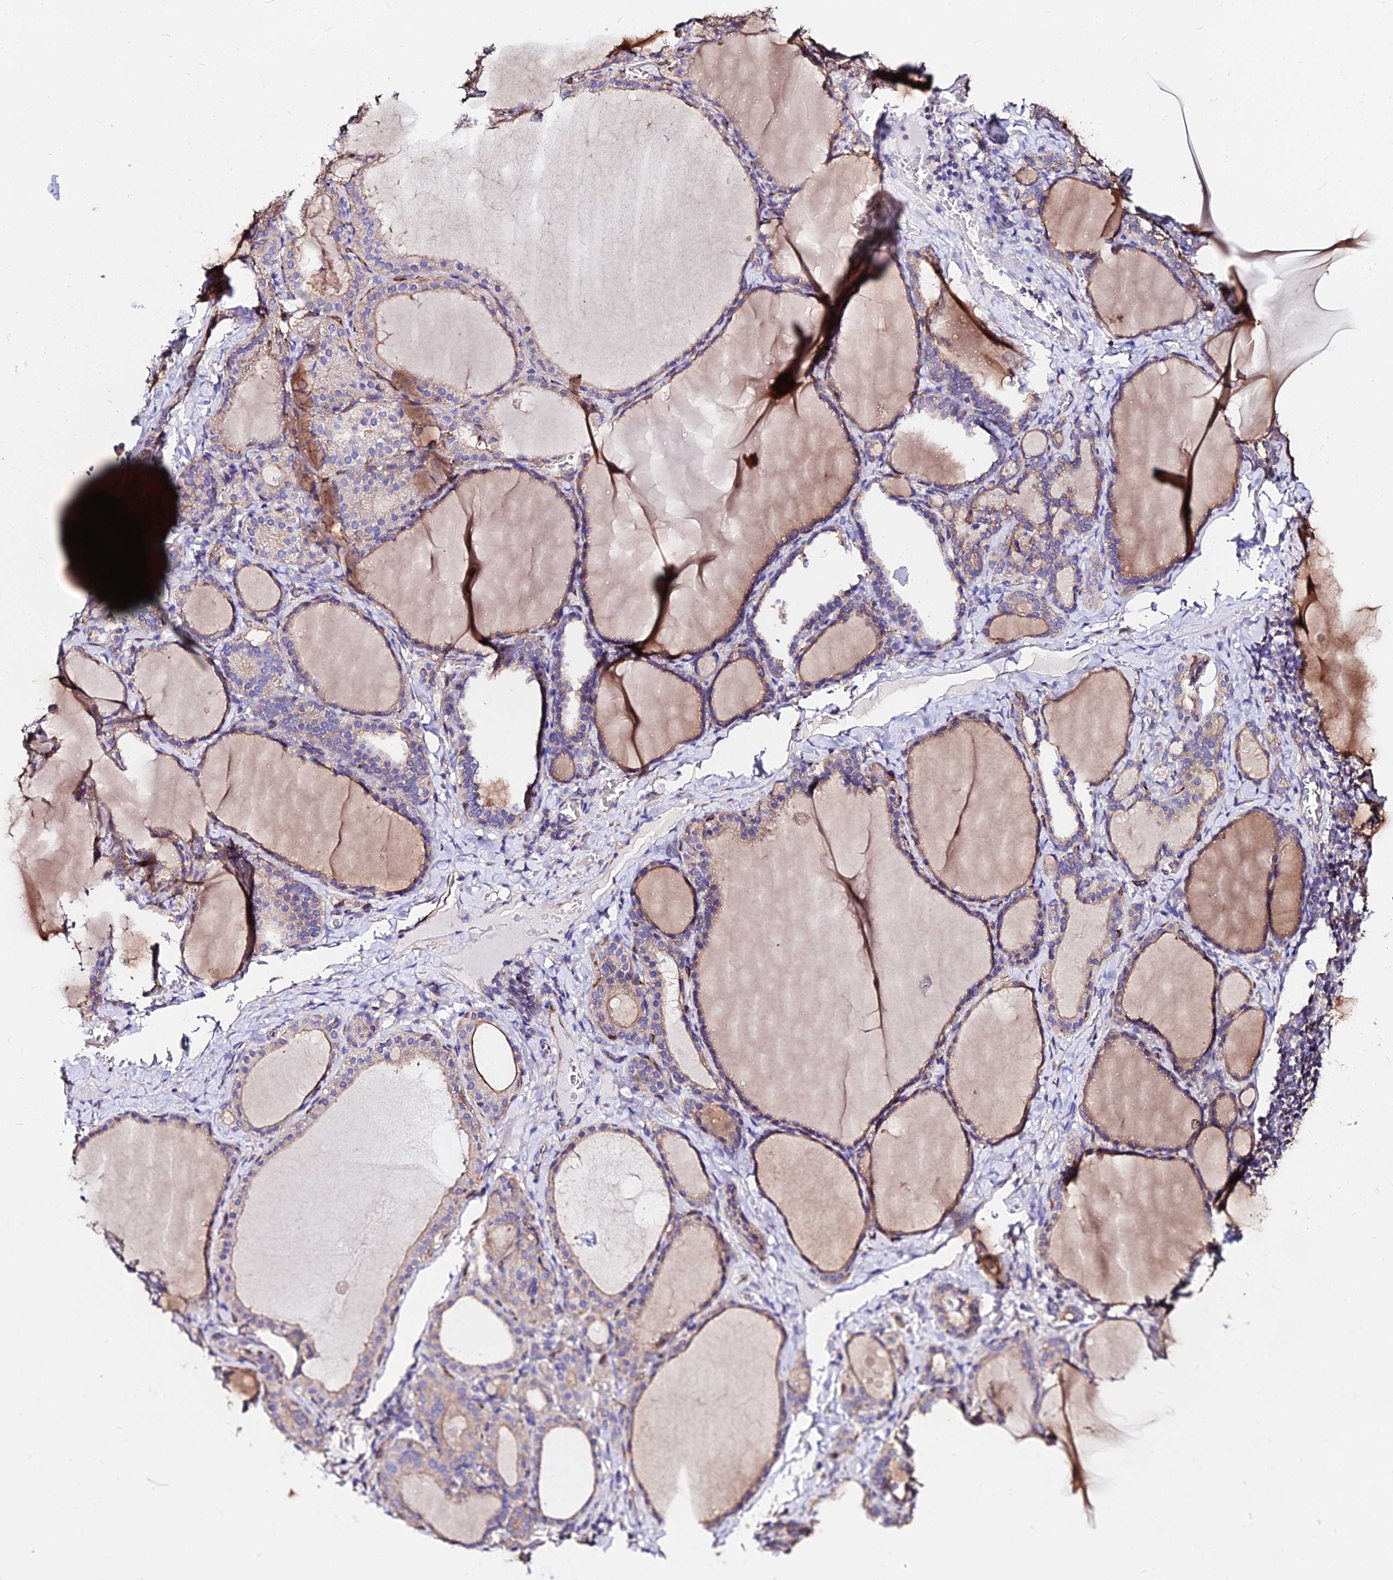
{"staining": {"intensity": "weak", "quantity": ">75%", "location": "cytoplasmic/membranous"}, "tissue": "thyroid gland", "cell_type": "Glandular cells", "image_type": "normal", "snomed": [{"axis": "morphology", "description": "Normal tissue, NOS"}, {"axis": "topography", "description": "Thyroid gland"}], "caption": "Immunohistochemistry of benign thyroid gland reveals low levels of weak cytoplasmic/membranous expression in approximately >75% of glandular cells.", "gene": "DAW1", "patient": {"sex": "female", "age": 39}}